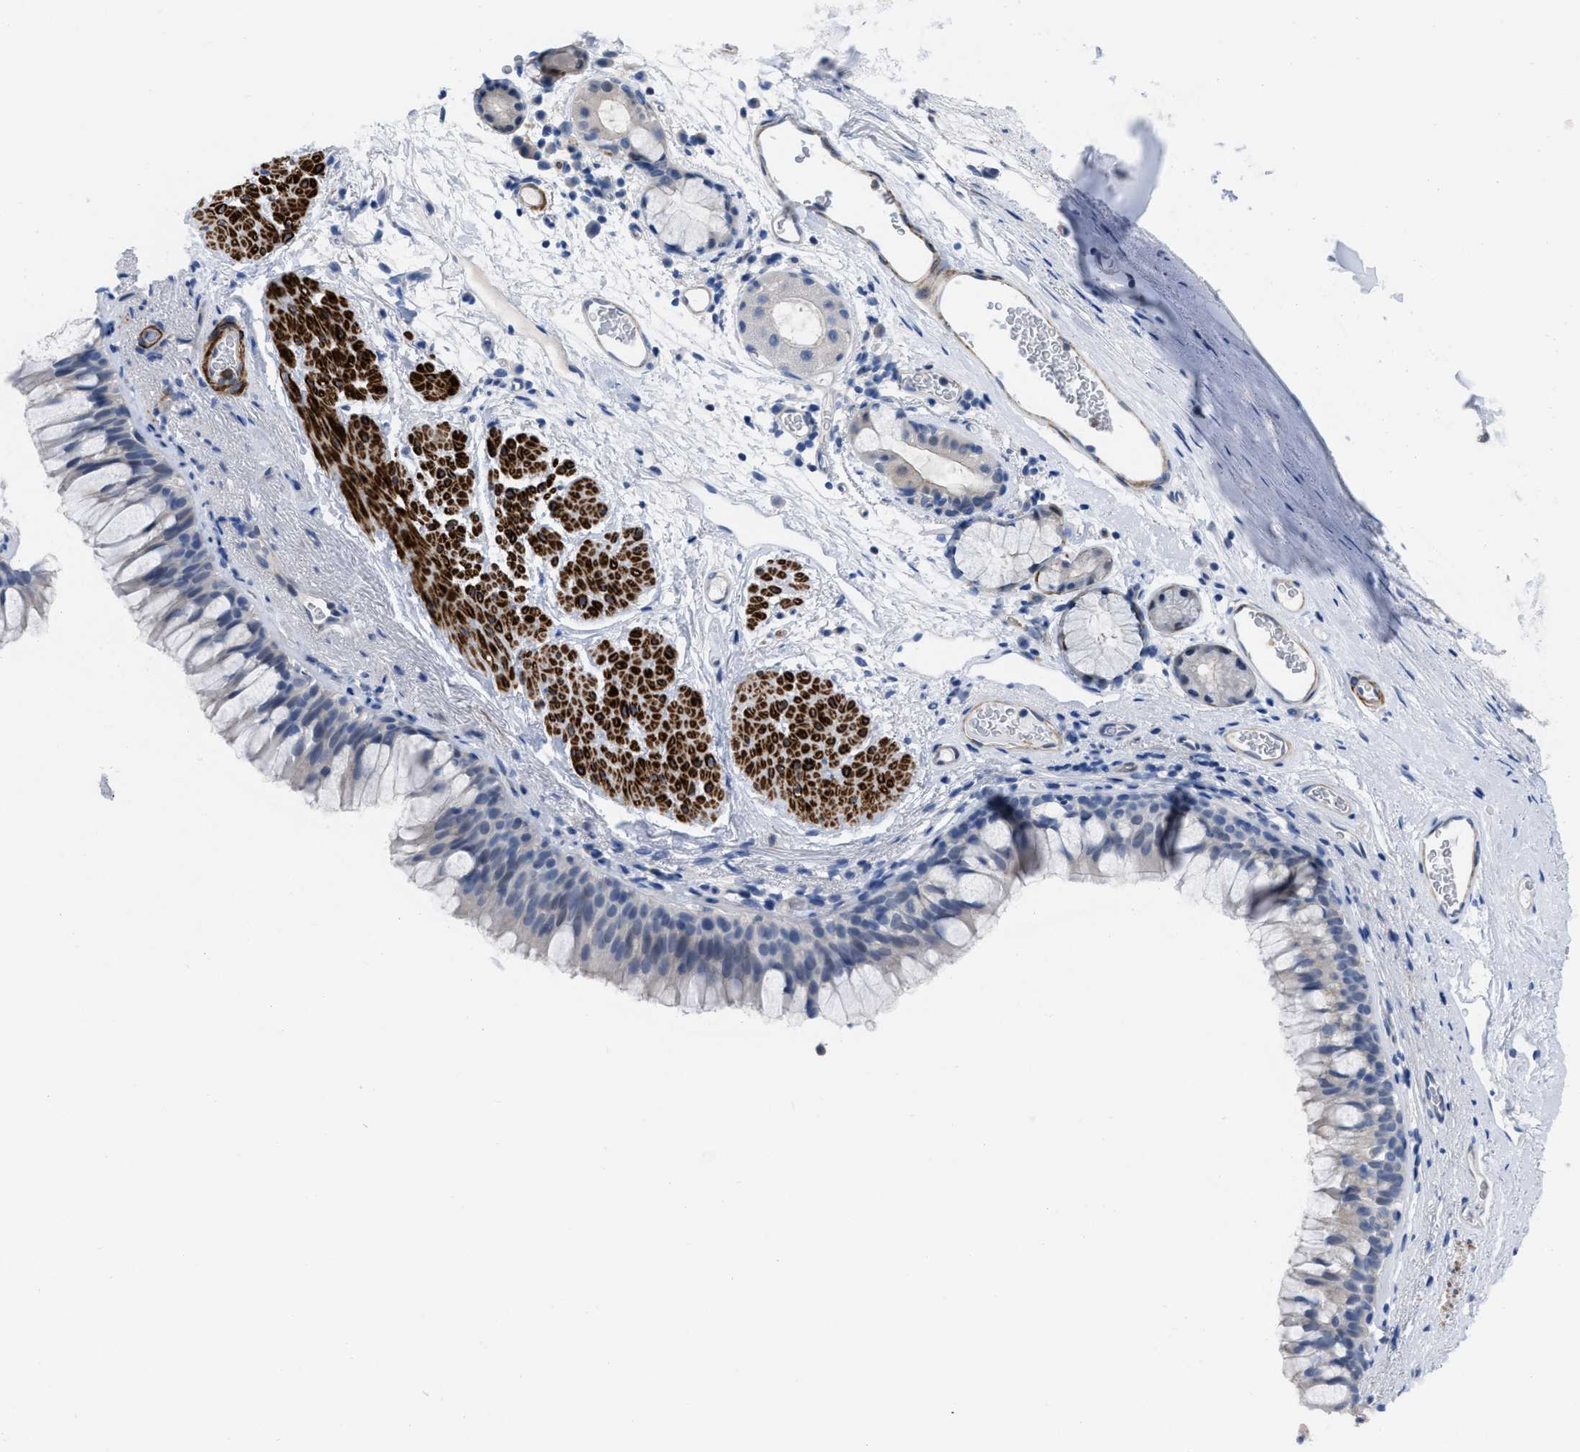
{"staining": {"intensity": "negative", "quantity": "none", "location": "none"}, "tissue": "bronchus", "cell_type": "Respiratory epithelial cells", "image_type": "normal", "snomed": [{"axis": "morphology", "description": "Normal tissue, NOS"}, {"axis": "topography", "description": "Cartilage tissue"}, {"axis": "topography", "description": "Bronchus"}], "caption": "Immunohistochemistry of normal human bronchus shows no expression in respiratory epithelial cells. (Immunohistochemistry, brightfield microscopy, high magnification).", "gene": "PRMT2", "patient": {"sex": "female", "age": 53}}